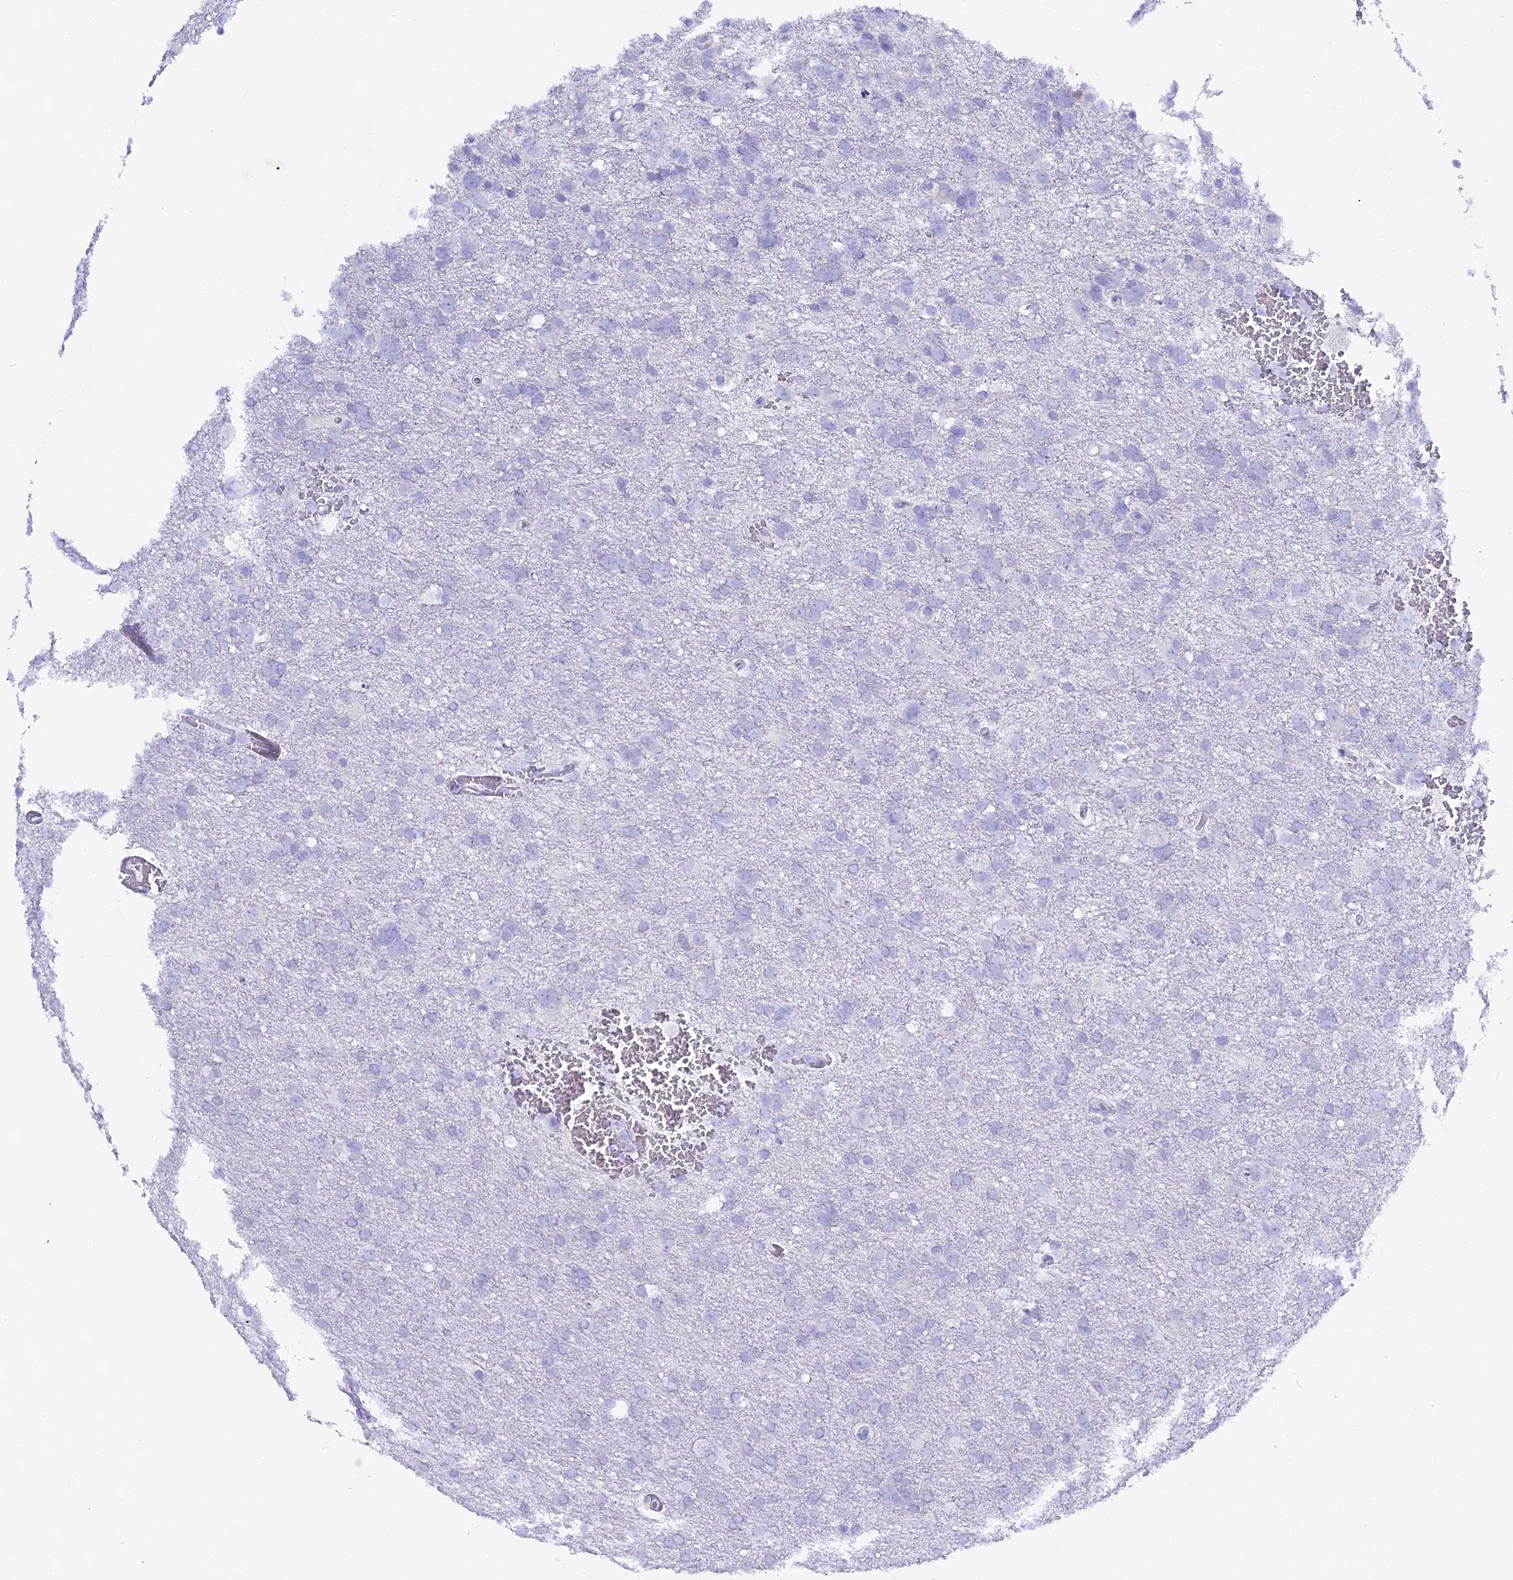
{"staining": {"intensity": "negative", "quantity": "none", "location": "none"}, "tissue": "glioma", "cell_type": "Tumor cells", "image_type": "cancer", "snomed": [{"axis": "morphology", "description": "Glioma, malignant, High grade"}, {"axis": "topography", "description": "Brain"}], "caption": "Malignant high-grade glioma was stained to show a protein in brown. There is no significant expression in tumor cells.", "gene": "FKBP11", "patient": {"sex": "male", "age": 61}}